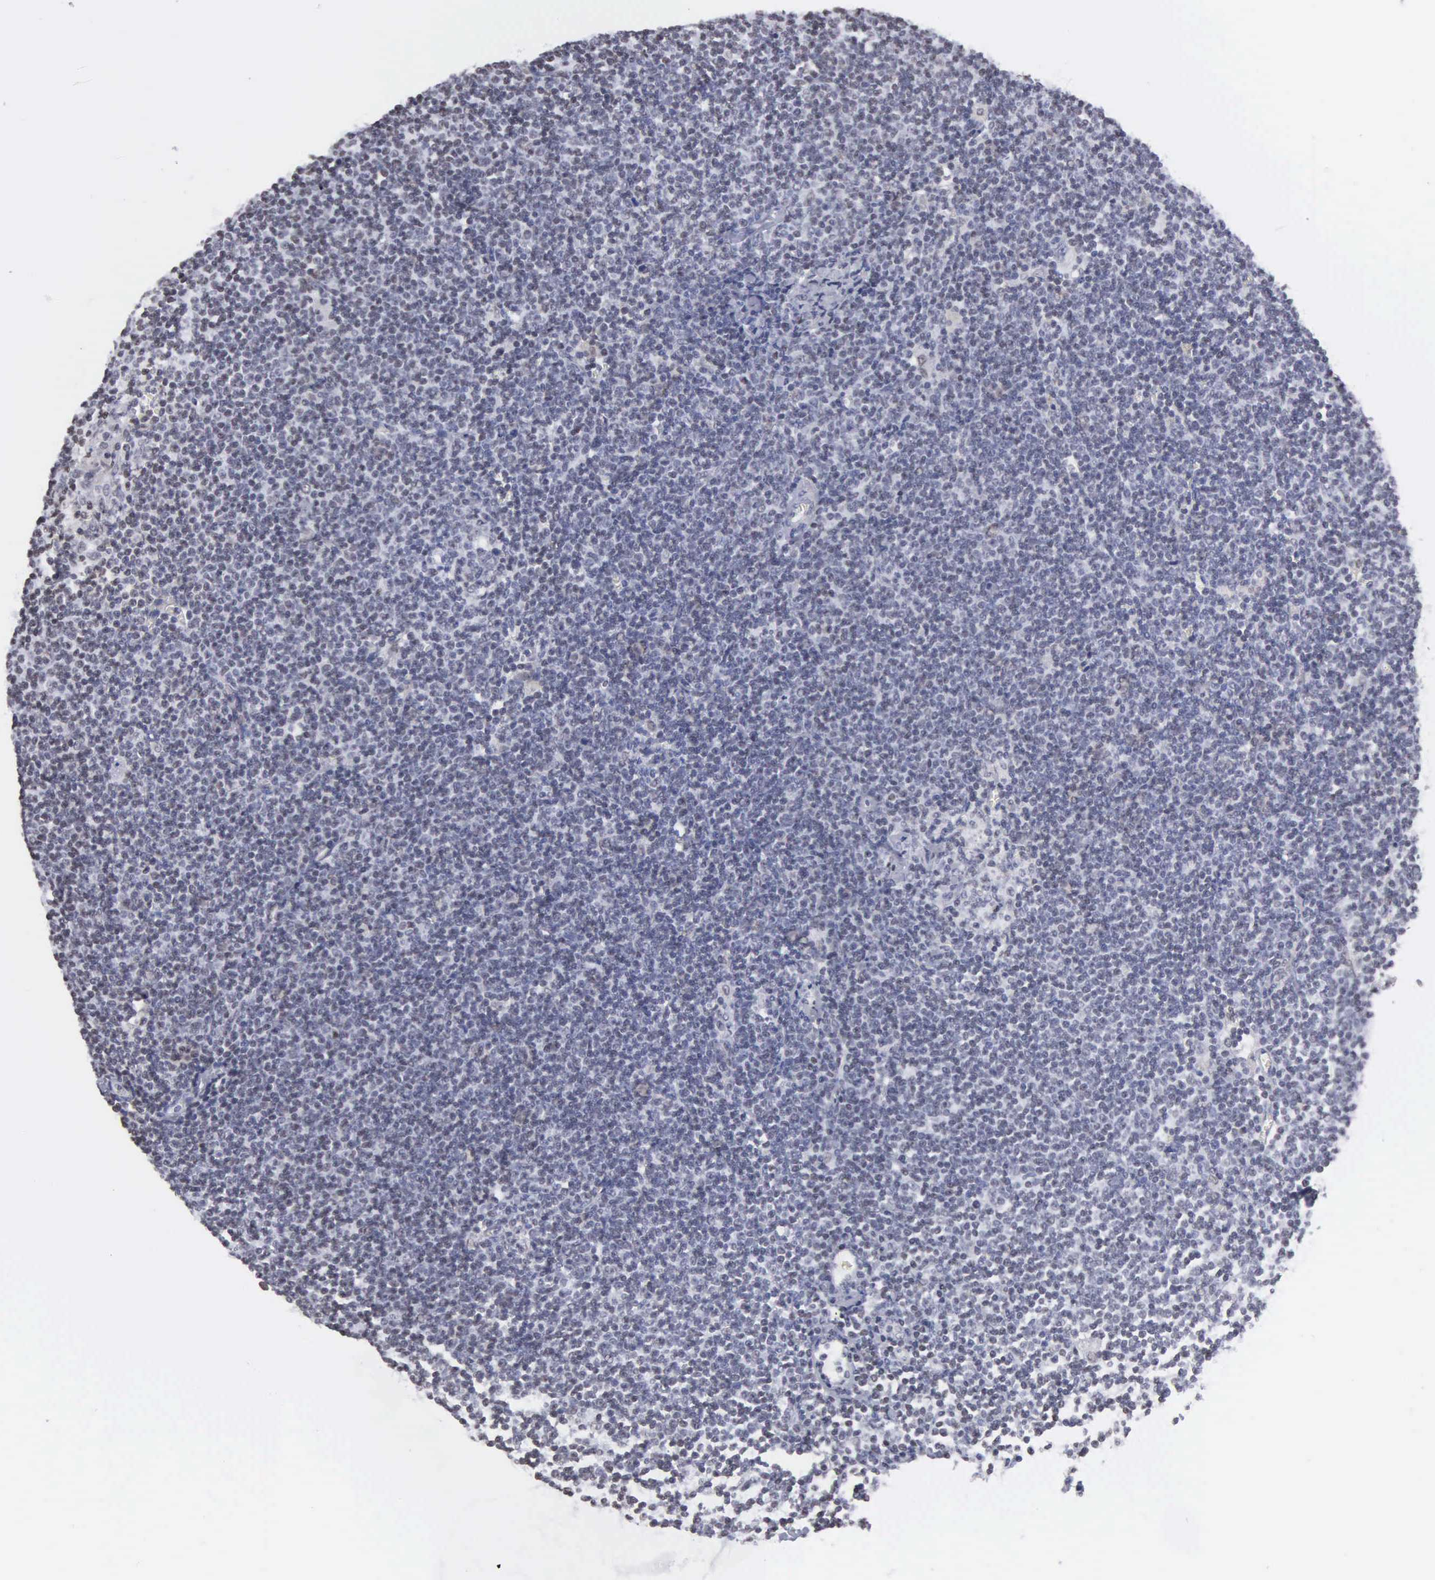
{"staining": {"intensity": "negative", "quantity": "none", "location": "none"}, "tissue": "lymphoma", "cell_type": "Tumor cells", "image_type": "cancer", "snomed": [{"axis": "morphology", "description": "Malignant lymphoma, non-Hodgkin's type, Low grade"}, {"axis": "topography", "description": "Lymph node"}], "caption": "An immunohistochemistry (IHC) image of lymphoma is shown. There is no staining in tumor cells of lymphoma. The staining is performed using DAB (3,3'-diaminobenzidine) brown chromogen with nuclei counter-stained in using hematoxylin.", "gene": "CCNG1", "patient": {"sex": "male", "age": 65}}